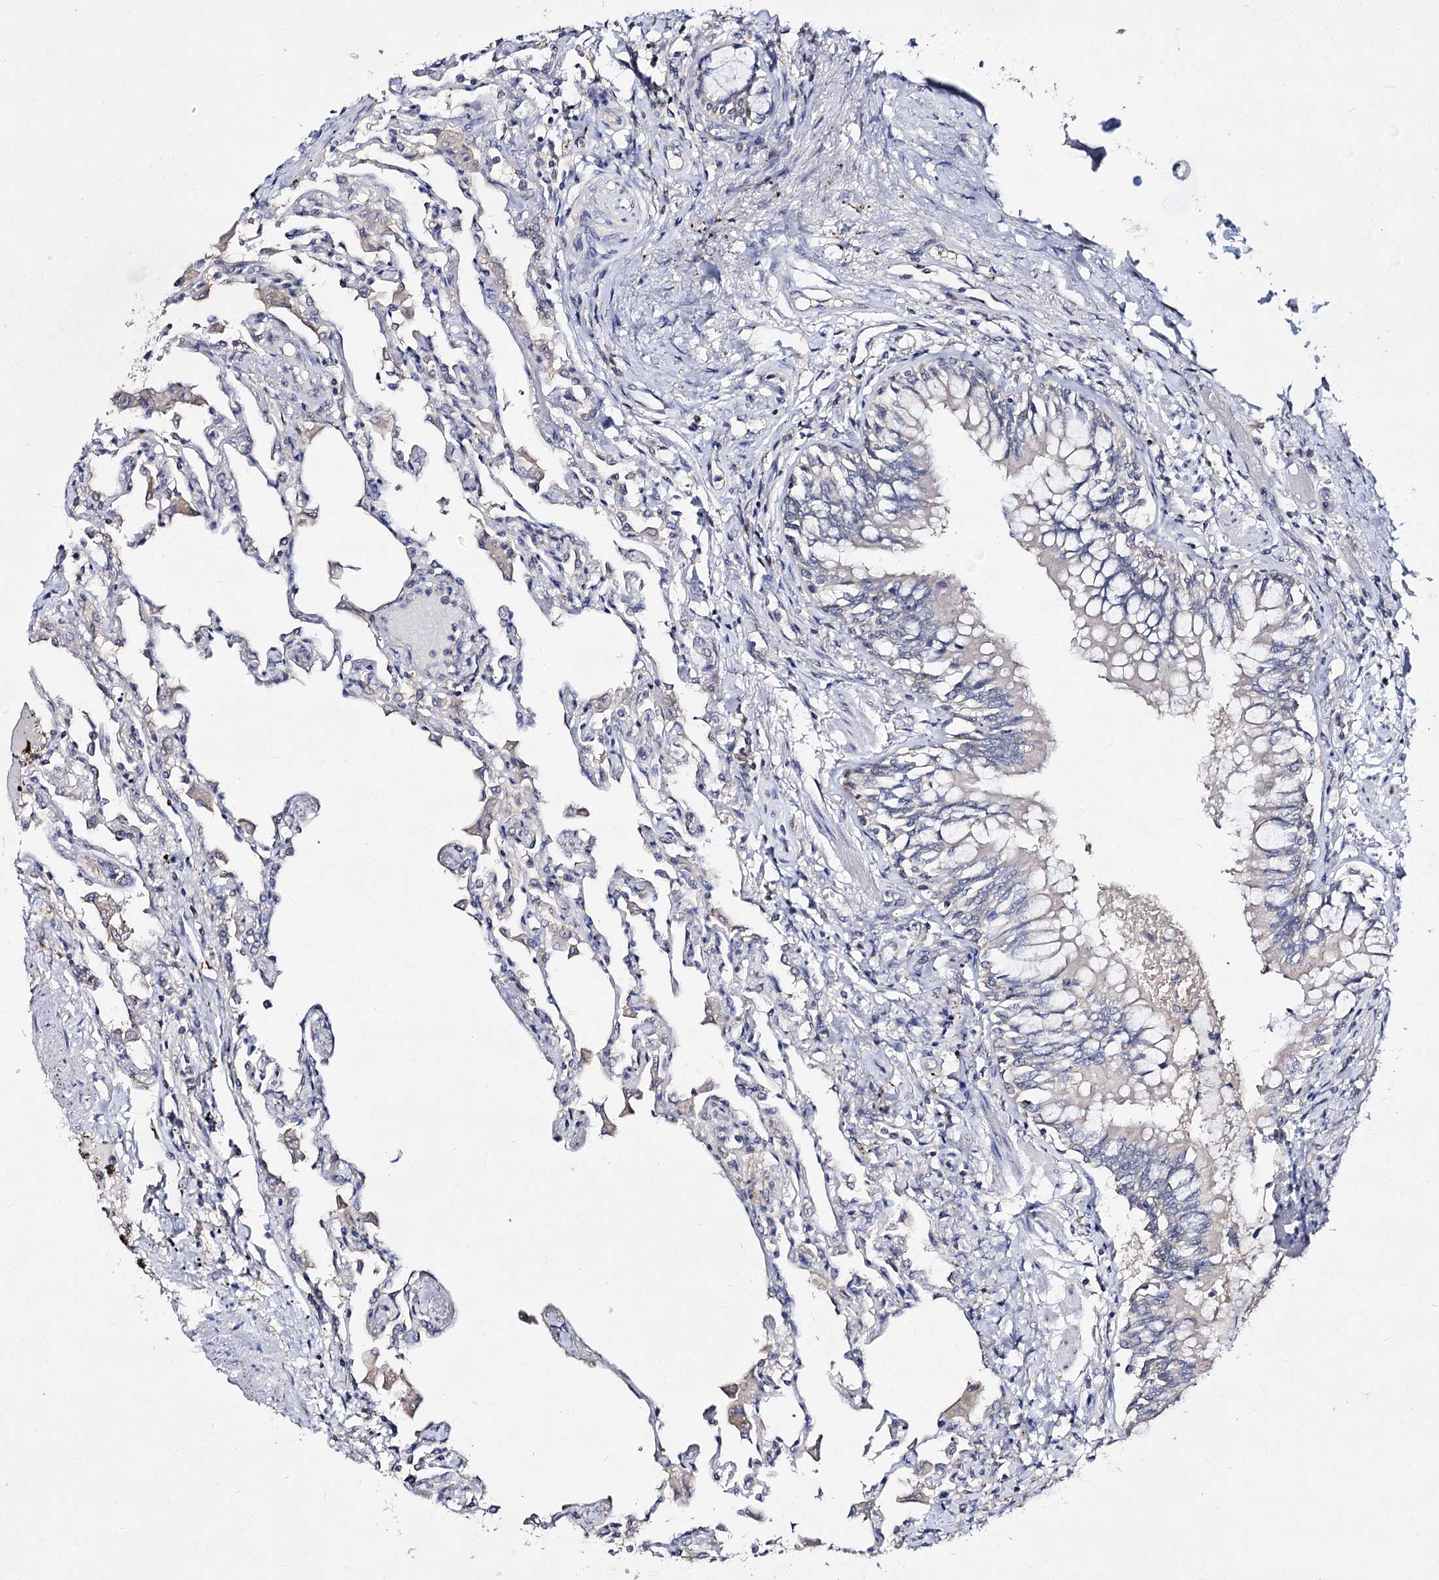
{"staining": {"intensity": "negative", "quantity": "none", "location": "none"}, "tissue": "lung", "cell_type": "Alveolar cells", "image_type": "normal", "snomed": [{"axis": "morphology", "description": "Normal tissue, NOS"}, {"axis": "topography", "description": "Bronchus"}, {"axis": "topography", "description": "Lung"}], "caption": "Immunohistochemistry of unremarkable lung demonstrates no positivity in alveolar cells. Brightfield microscopy of immunohistochemistry stained with DAB (brown) and hematoxylin (blue), captured at high magnification.", "gene": "ACTR6", "patient": {"sex": "female", "age": 49}}